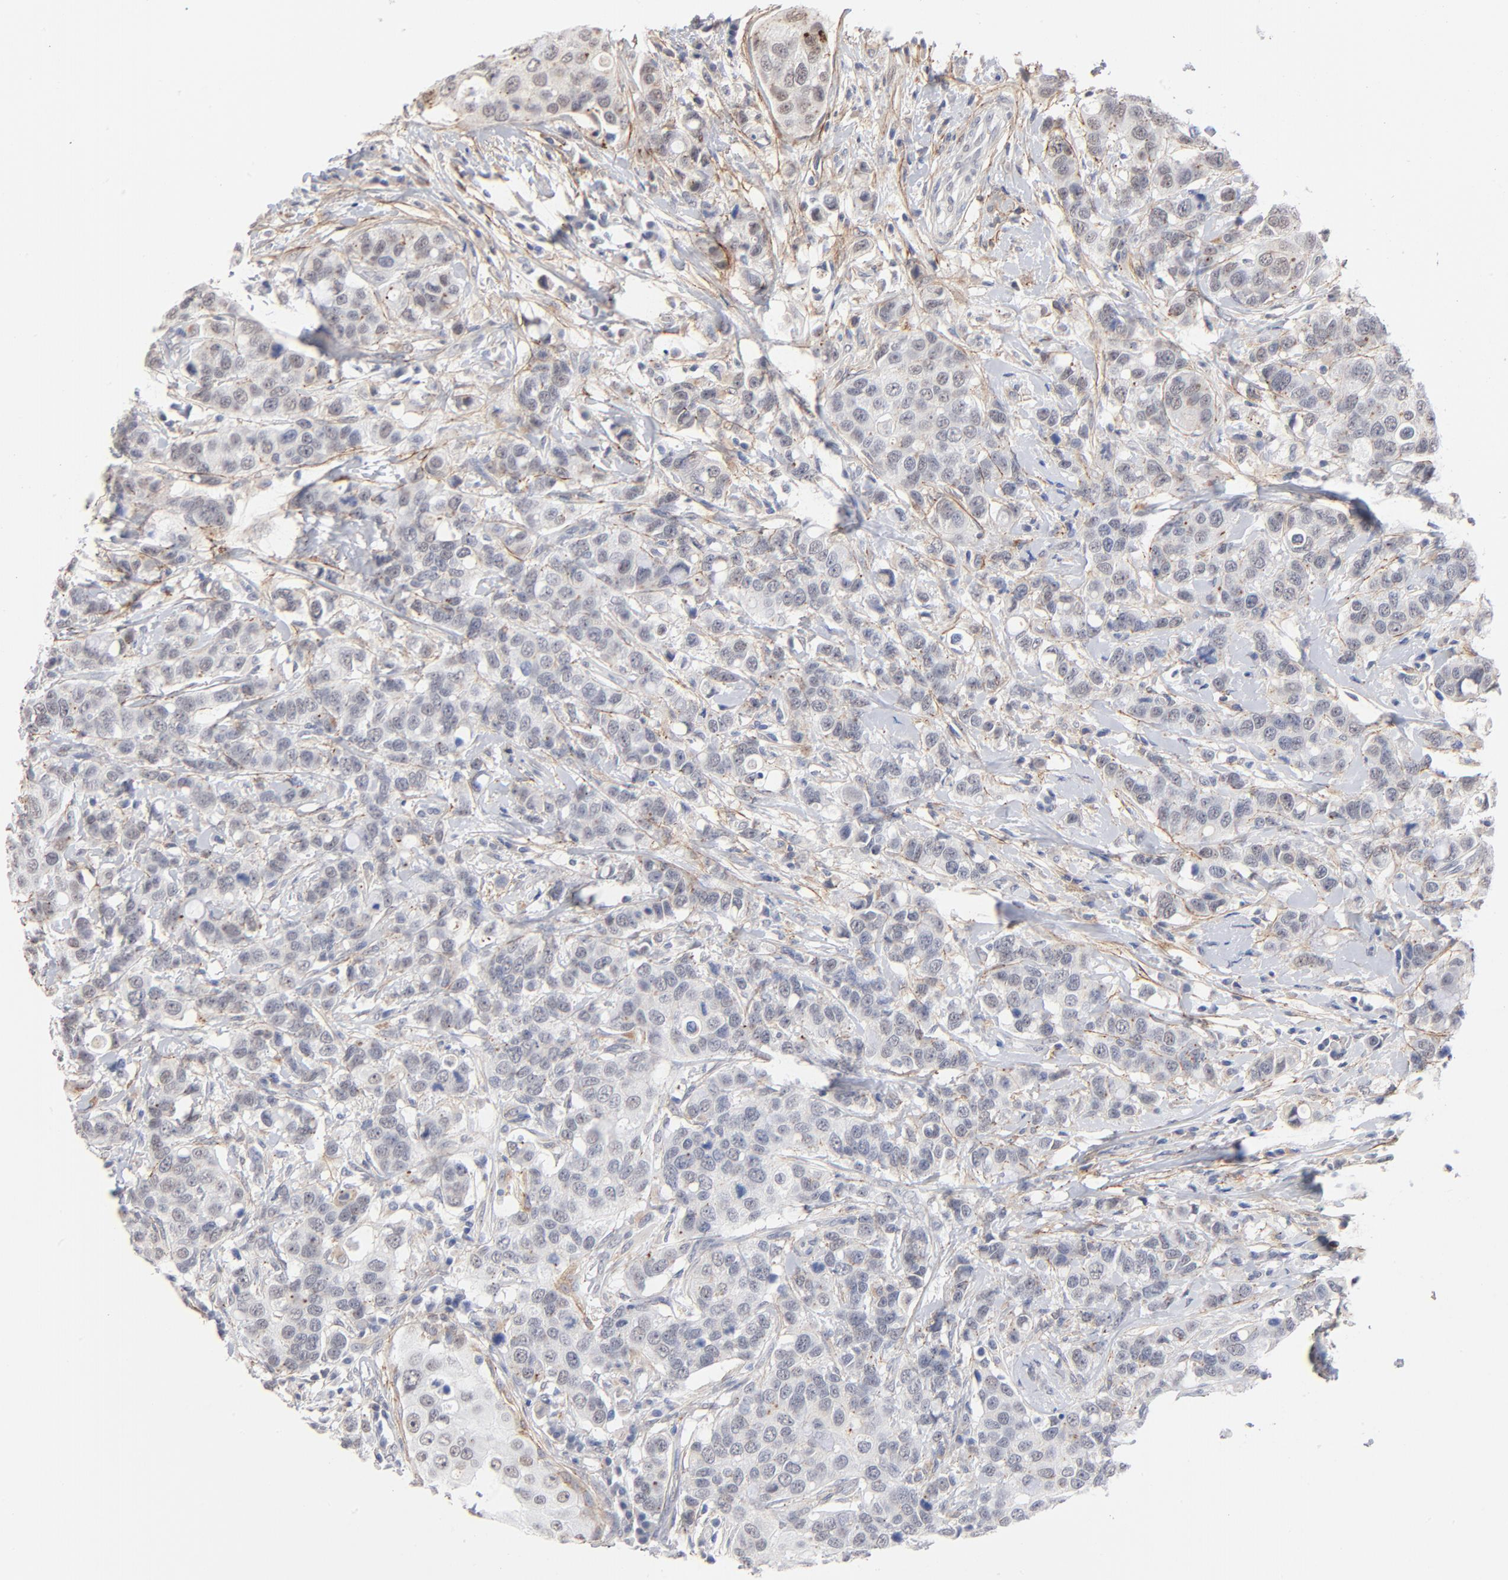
{"staining": {"intensity": "negative", "quantity": "none", "location": "none"}, "tissue": "breast cancer", "cell_type": "Tumor cells", "image_type": "cancer", "snomed": [{"axis": "morphology", "description": "Duct carcinoma"}, {"axis": "topography", "description": "Breast"}], "caption": "Tumor cells are negative for brown protein staining in breast infiltrating ductal carcinoma. The staining is performed using DAB (3,3'-diaminobenzidine) brown chromogen with nuclei counter-stained in using hematoxylin.", "gene": "LTBP2", "patient": {"sex": "female", "age": 27}}